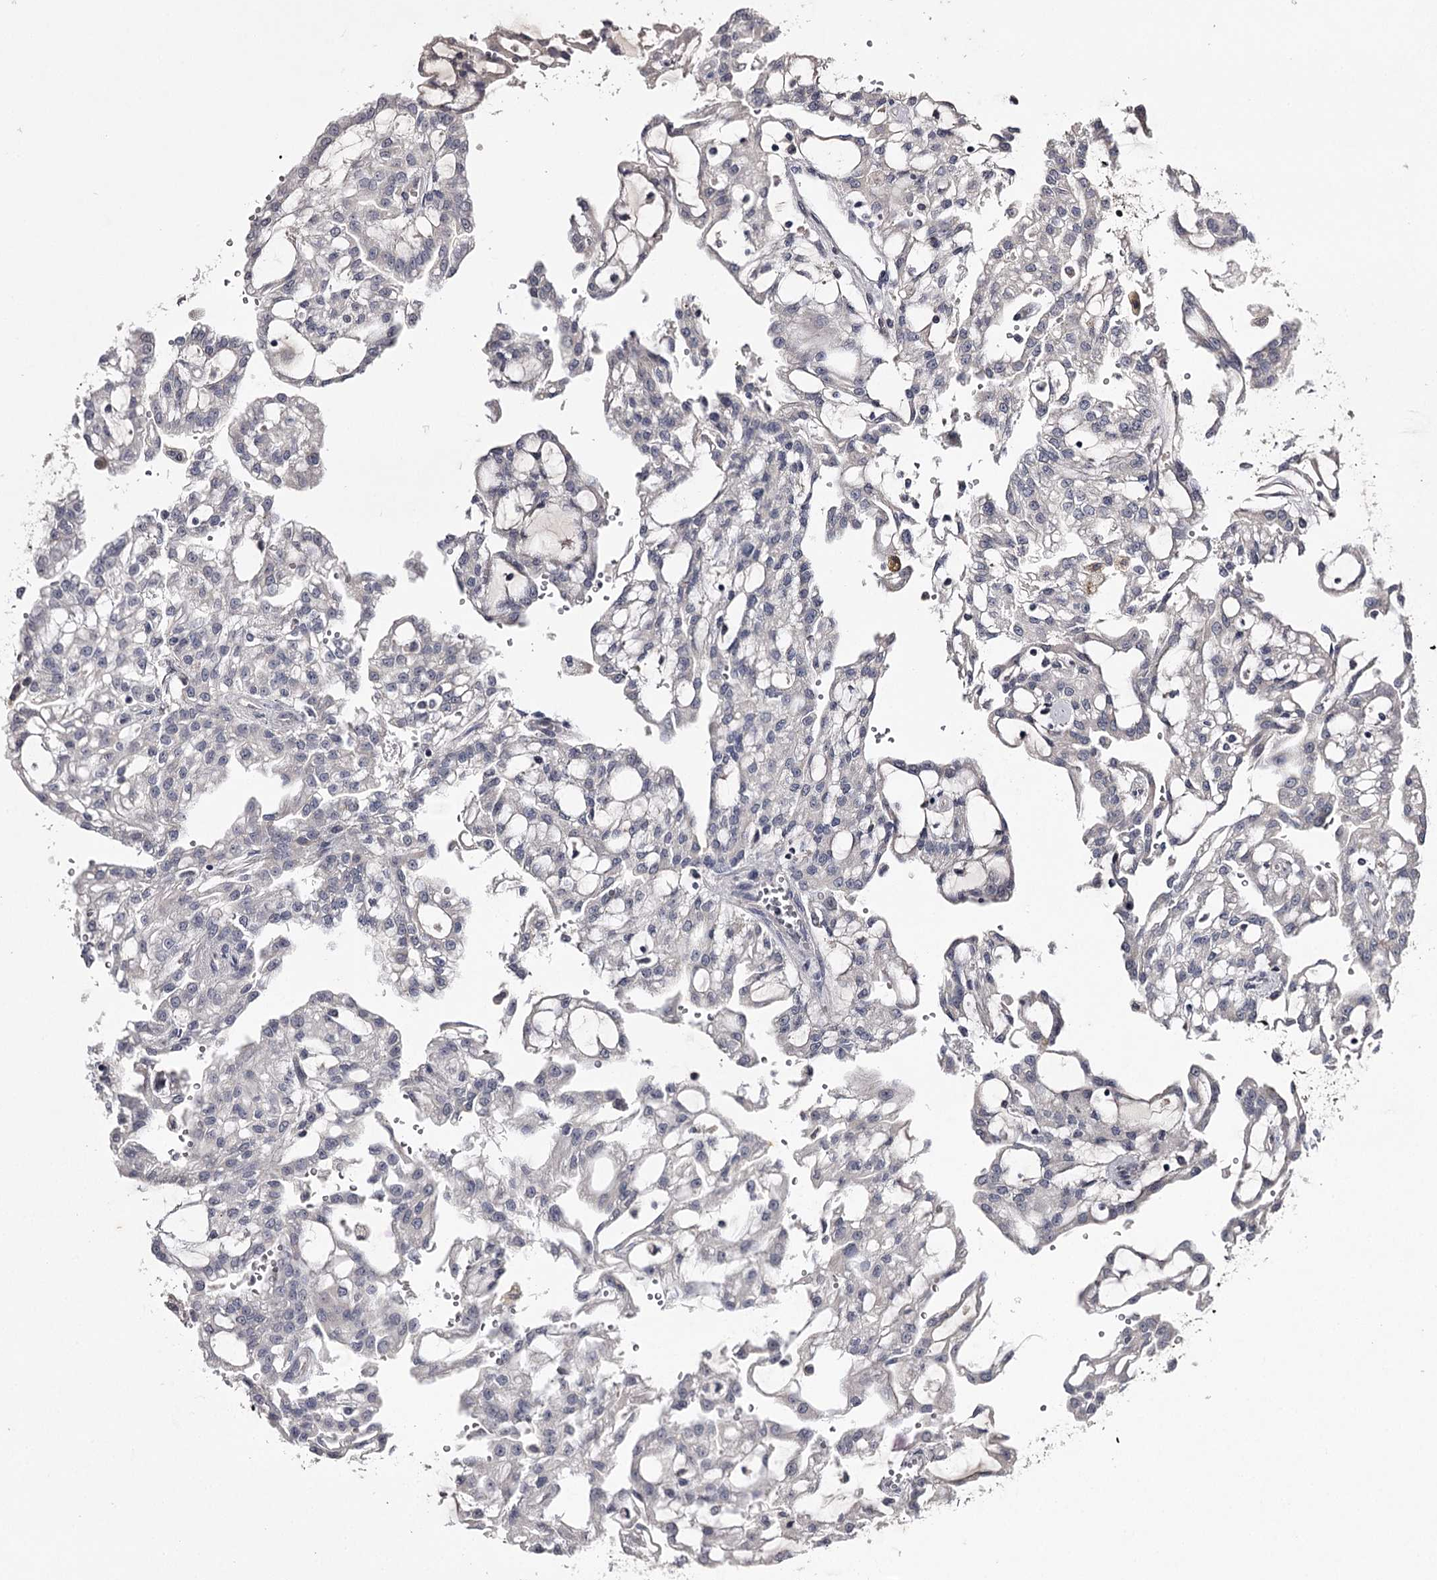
{"staining": {"intensity": "negative", "quantity": "none", "location": "none"}, "tissue": "renal cancer", "cell_type": "Tumor cells", "image_type": "cancer", "snomed": [{"axis": "morphology", "description": "Adenocarcinoma, NOS"}, {"axis": "topography", "description": "Kidney"}], "caption": "Photomicrograph shows no significant protein staining in tumor cells of adenocarcinoma (renal). The staining was performed using DAB to visualize the protein expression in brown, while the nuclei were stained in blue with hematoxylin (Magnification: 20x).", "gene": "PRM2", "patient": {"sex": "male", "age": 63}}